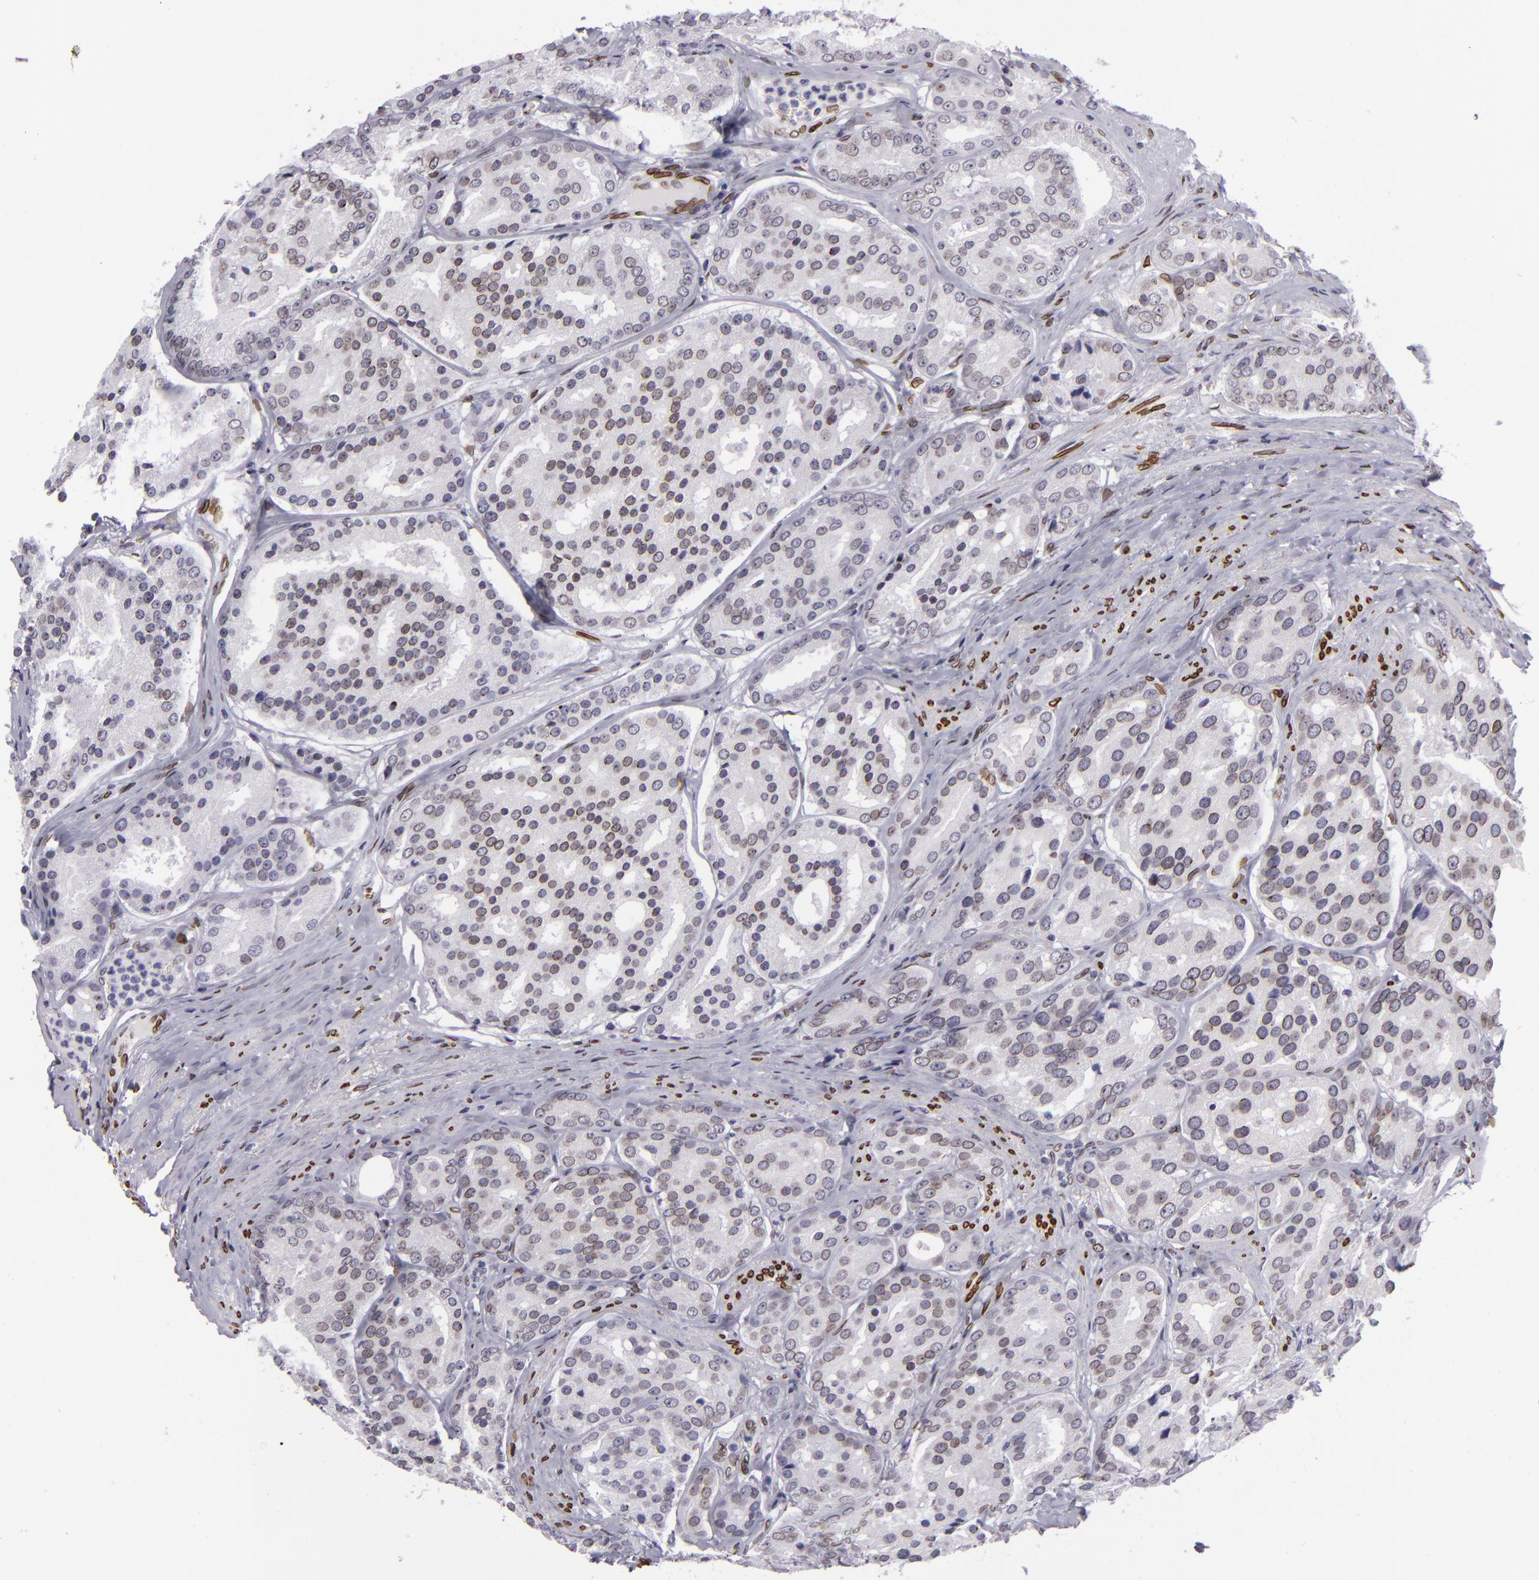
{"staining": {"intensity": "moderate", "quantity": "25%-75%", "location": "nuclear"}, "tissue": "prostate cancer", "cell_type": "Tumor cells", "image_type": "cancer", "snomed": [{"axis": "morphology", "description": "Adenocarcinoma, High grade"}, {"axis": "topography", "description": "Prostate"}], "caption": "Immunohistochemistry (IHC) staining of prostate cancer (adenocarcinoma (high-grade)), which displays medium levels of moderate nuclear expression in about 25%-75% of tumor cells indicating moderate nuclear protein positivity. The staining was performed using DAB (brown) for protein detection and nuclei were counterstained in hematoxylin (blue).", "gene": "EMD", "patient": {"sex": "male", "age": 64}}